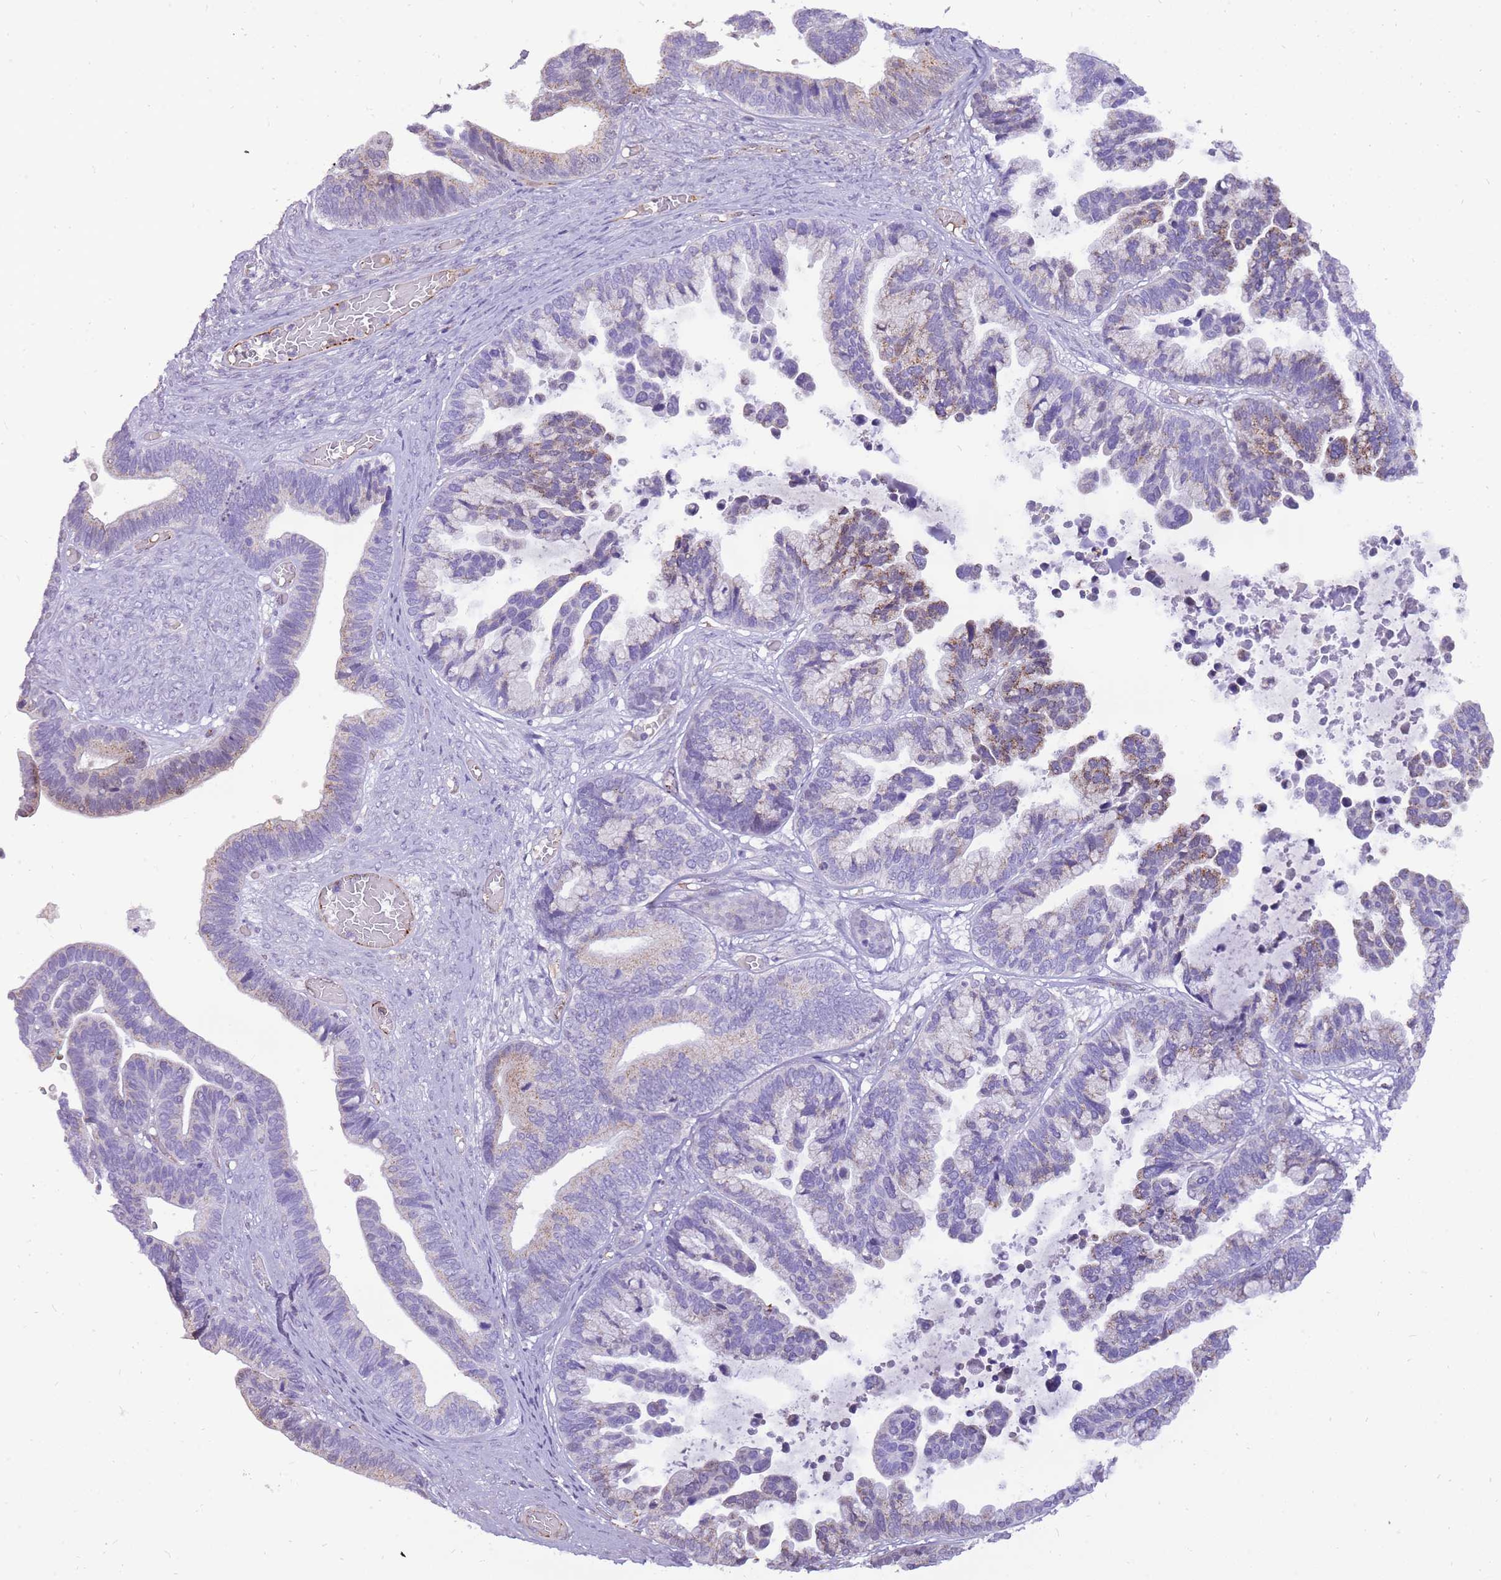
{"staining": {"intensity": "moderate", "quantity": "<25%", "location": "cytoplasmic/membranous"}, "tissue": "ovarian cancer", "cell_type": "Tumor cells", "image_type": "cancer", "snomed": [{"axis": "morphology", "description": "Cystadenocarcinoma, serous, NOS"}, {"axis": "topography", "description": "Ovary"}], "caption": "This is an image of IHC staining of ovarian serous cystadenocarcinoma, which shows moderate positivity in the cytoplasmic/membranous of tumor cells.", "gene": "PCNX1", "patient": {"sex": "female", "age": 56}}